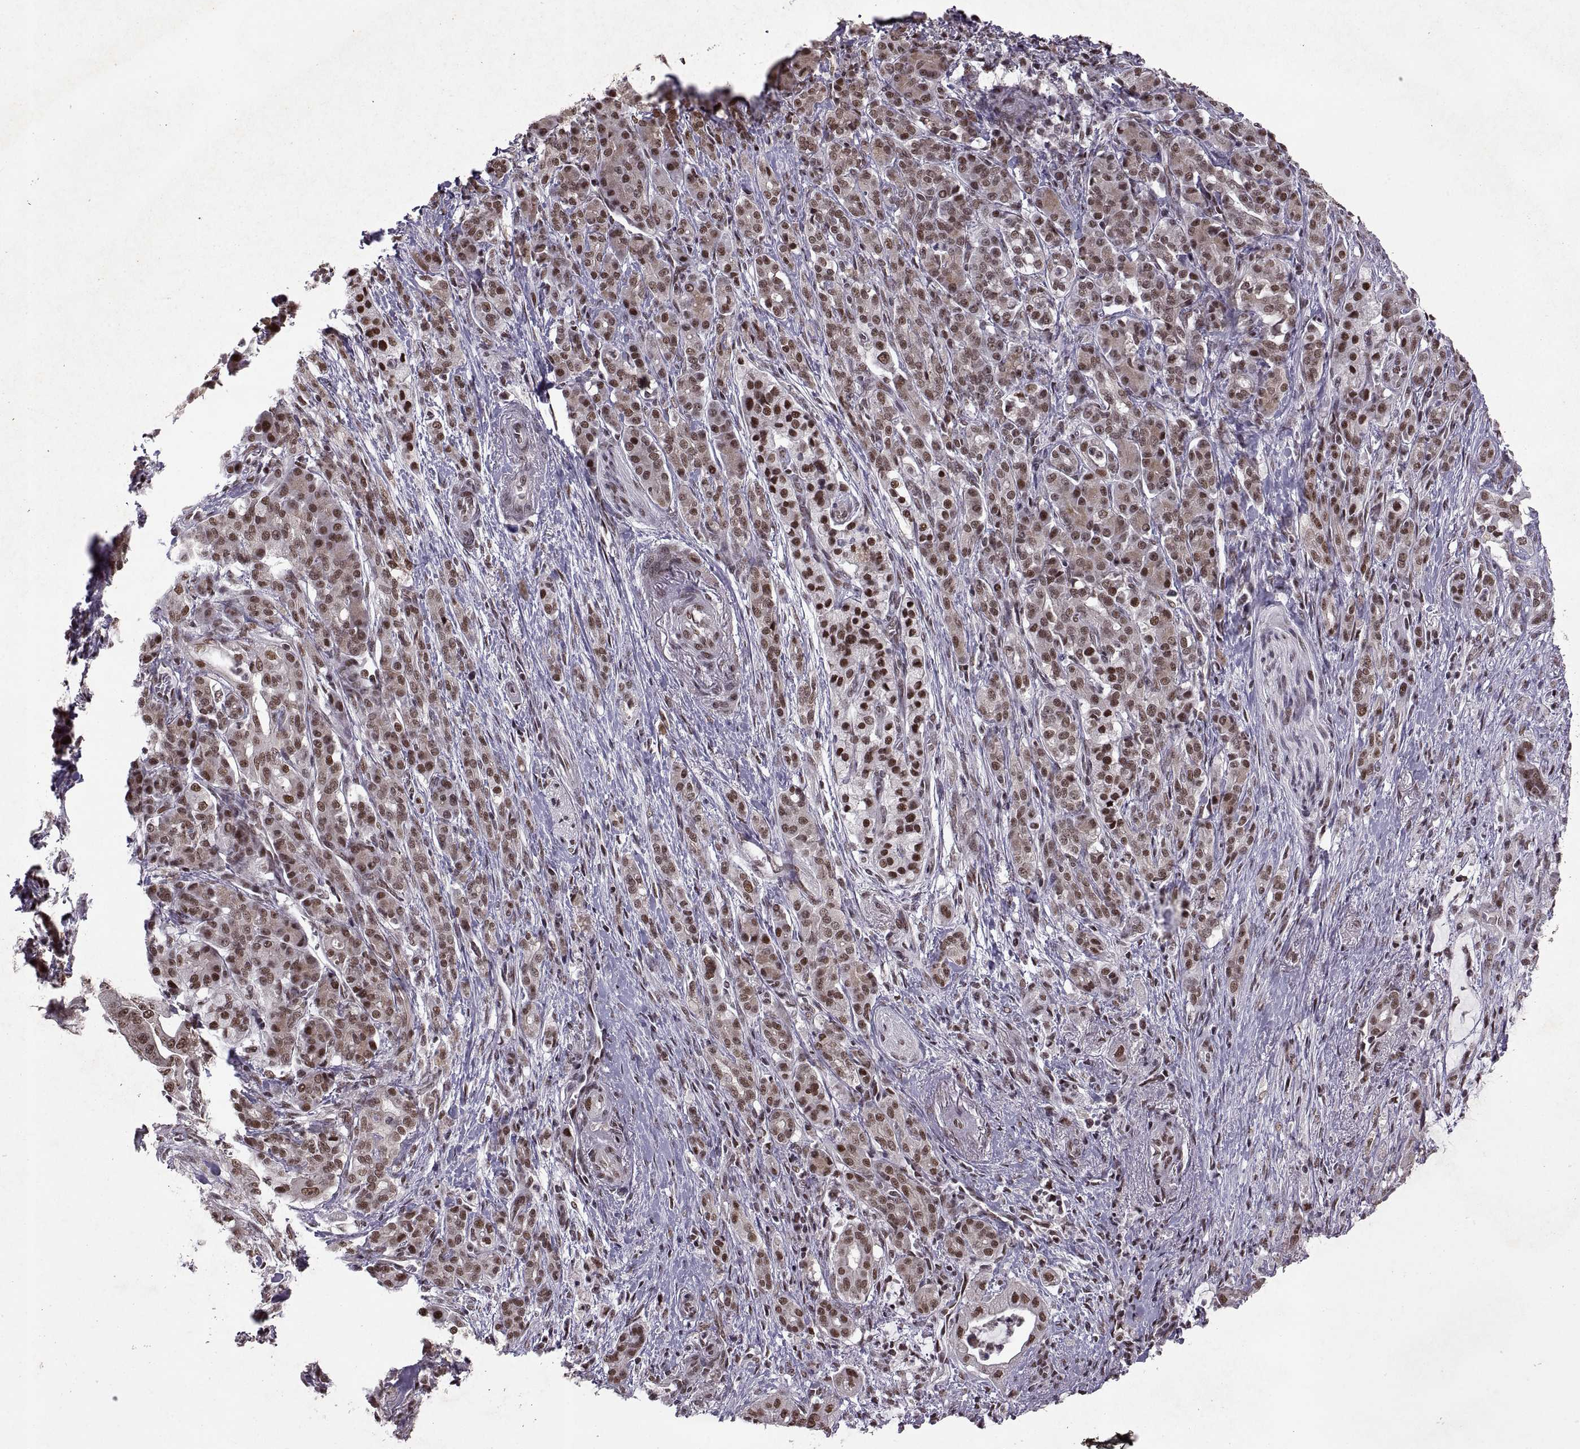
{"staining": {"intensity": "moderate", "quantity": ">75%", "location": "nuclear"}, "tissue": "pancreatic cancer", "cell_type": "Tumor cells", "image_type": "cancer", "snomed": [{"axis": "morphology", "description": "Normal tissue, NOS"}, {"axis": "morphology", "description": "Inflammation, NOS"}, {"axis": "morphology", "description": "Adenocarcinoma, NOS"}, {"axis": "topography", "description": "Pancreas"}], "caption": "Moderate nuclear protein expression is present in about >75% of tumor cells in adenocarcinoma (pancreatic).", "gene": "MT1E", "patient": {"sex": "male", "age": 57}}